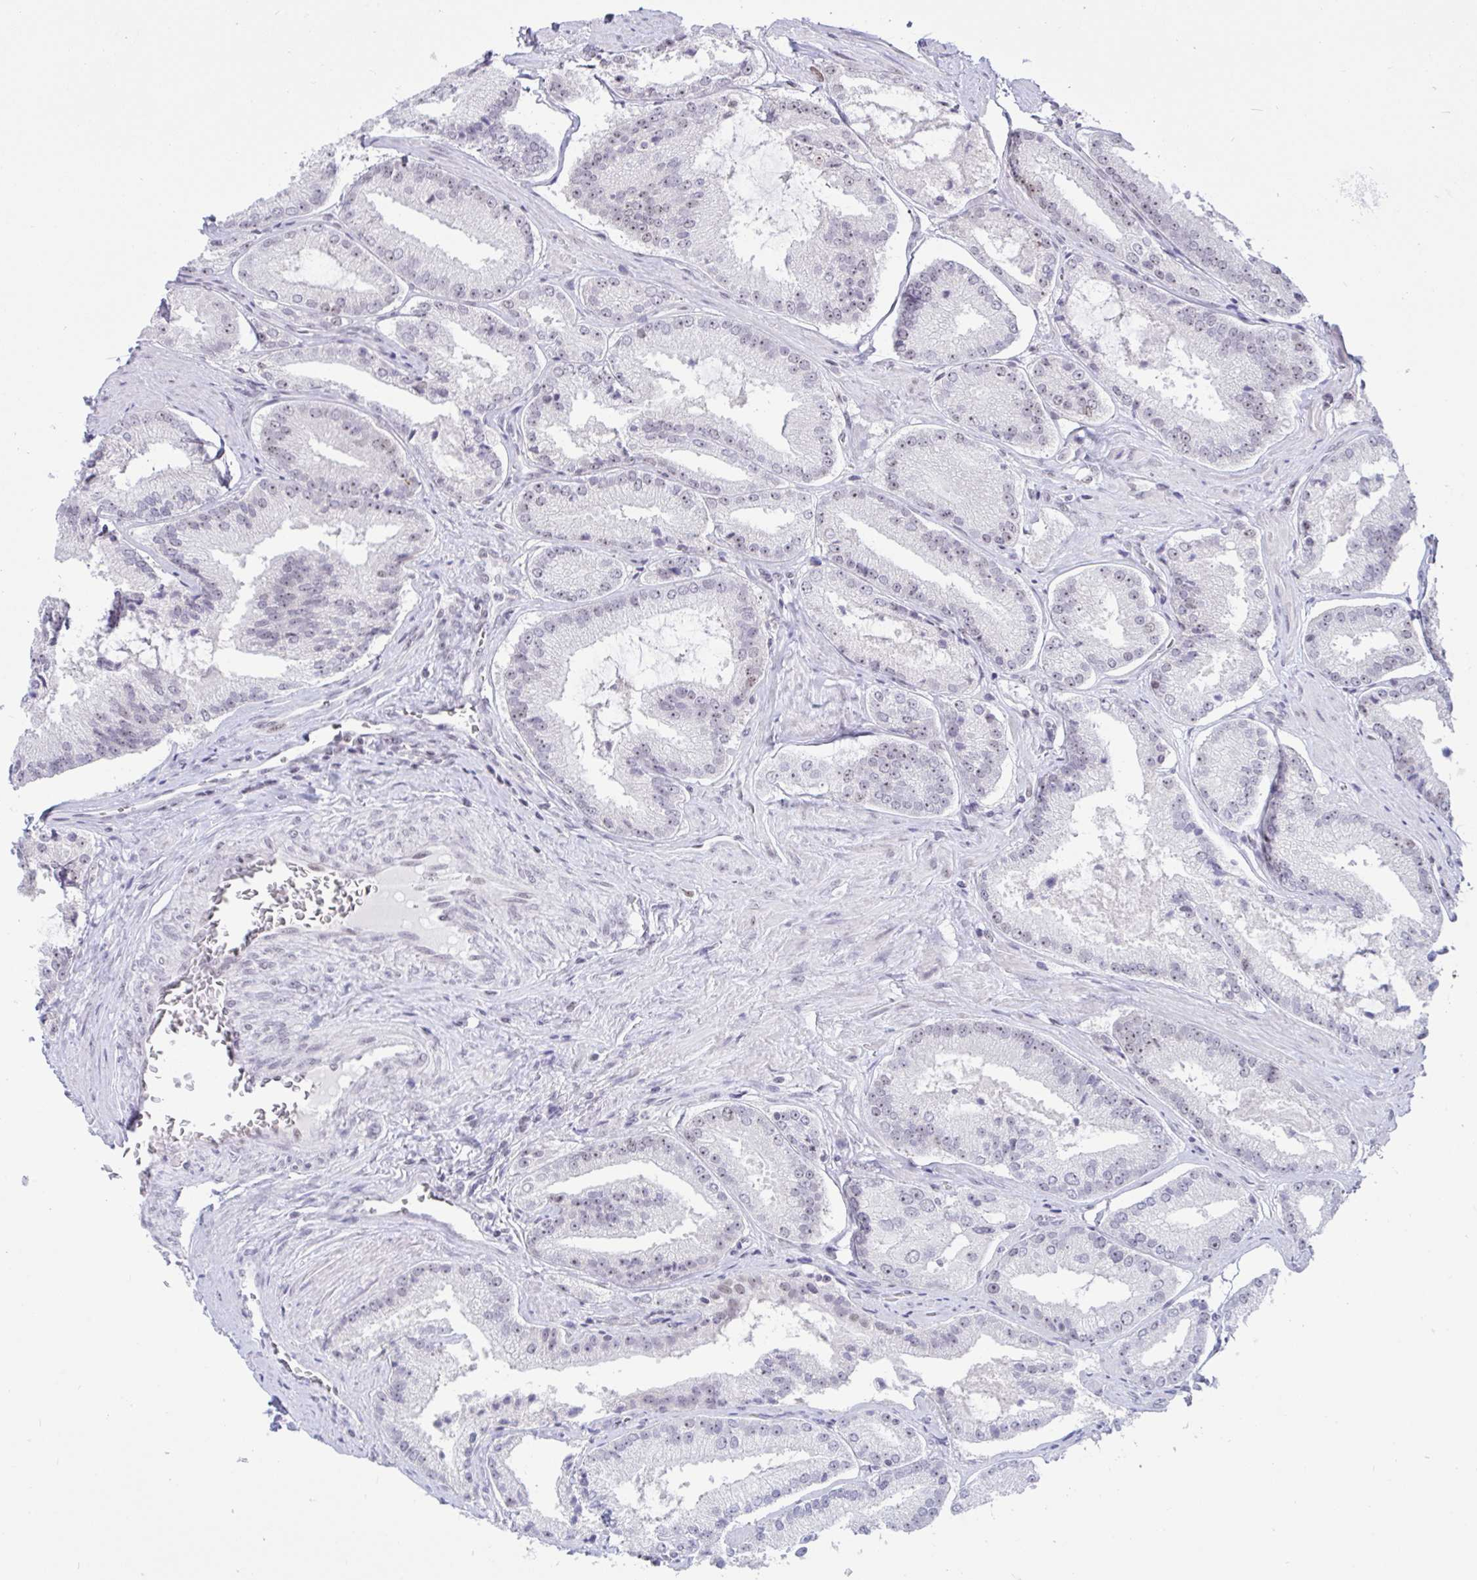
{"staining": {"intensity": "weak", "quantity": "<25%", "location": "nuclear"}, "tissue": "prostate cancer", "cell_type": "Tumor cells", "image_type": "cancer", "snomed": [{"axis": "morphology", "description": "Adenocarcinoma, High grade"}, {"axis": "topography", "description": "Prostate"}], "caption": "Adenocarcinoma (high-grade) (prostate) stained for a protein using immunohistochemistry shows no positivity tumor cells.", "gene": "SUPT16H", "patient": {"sex": "male", "age": 73}}